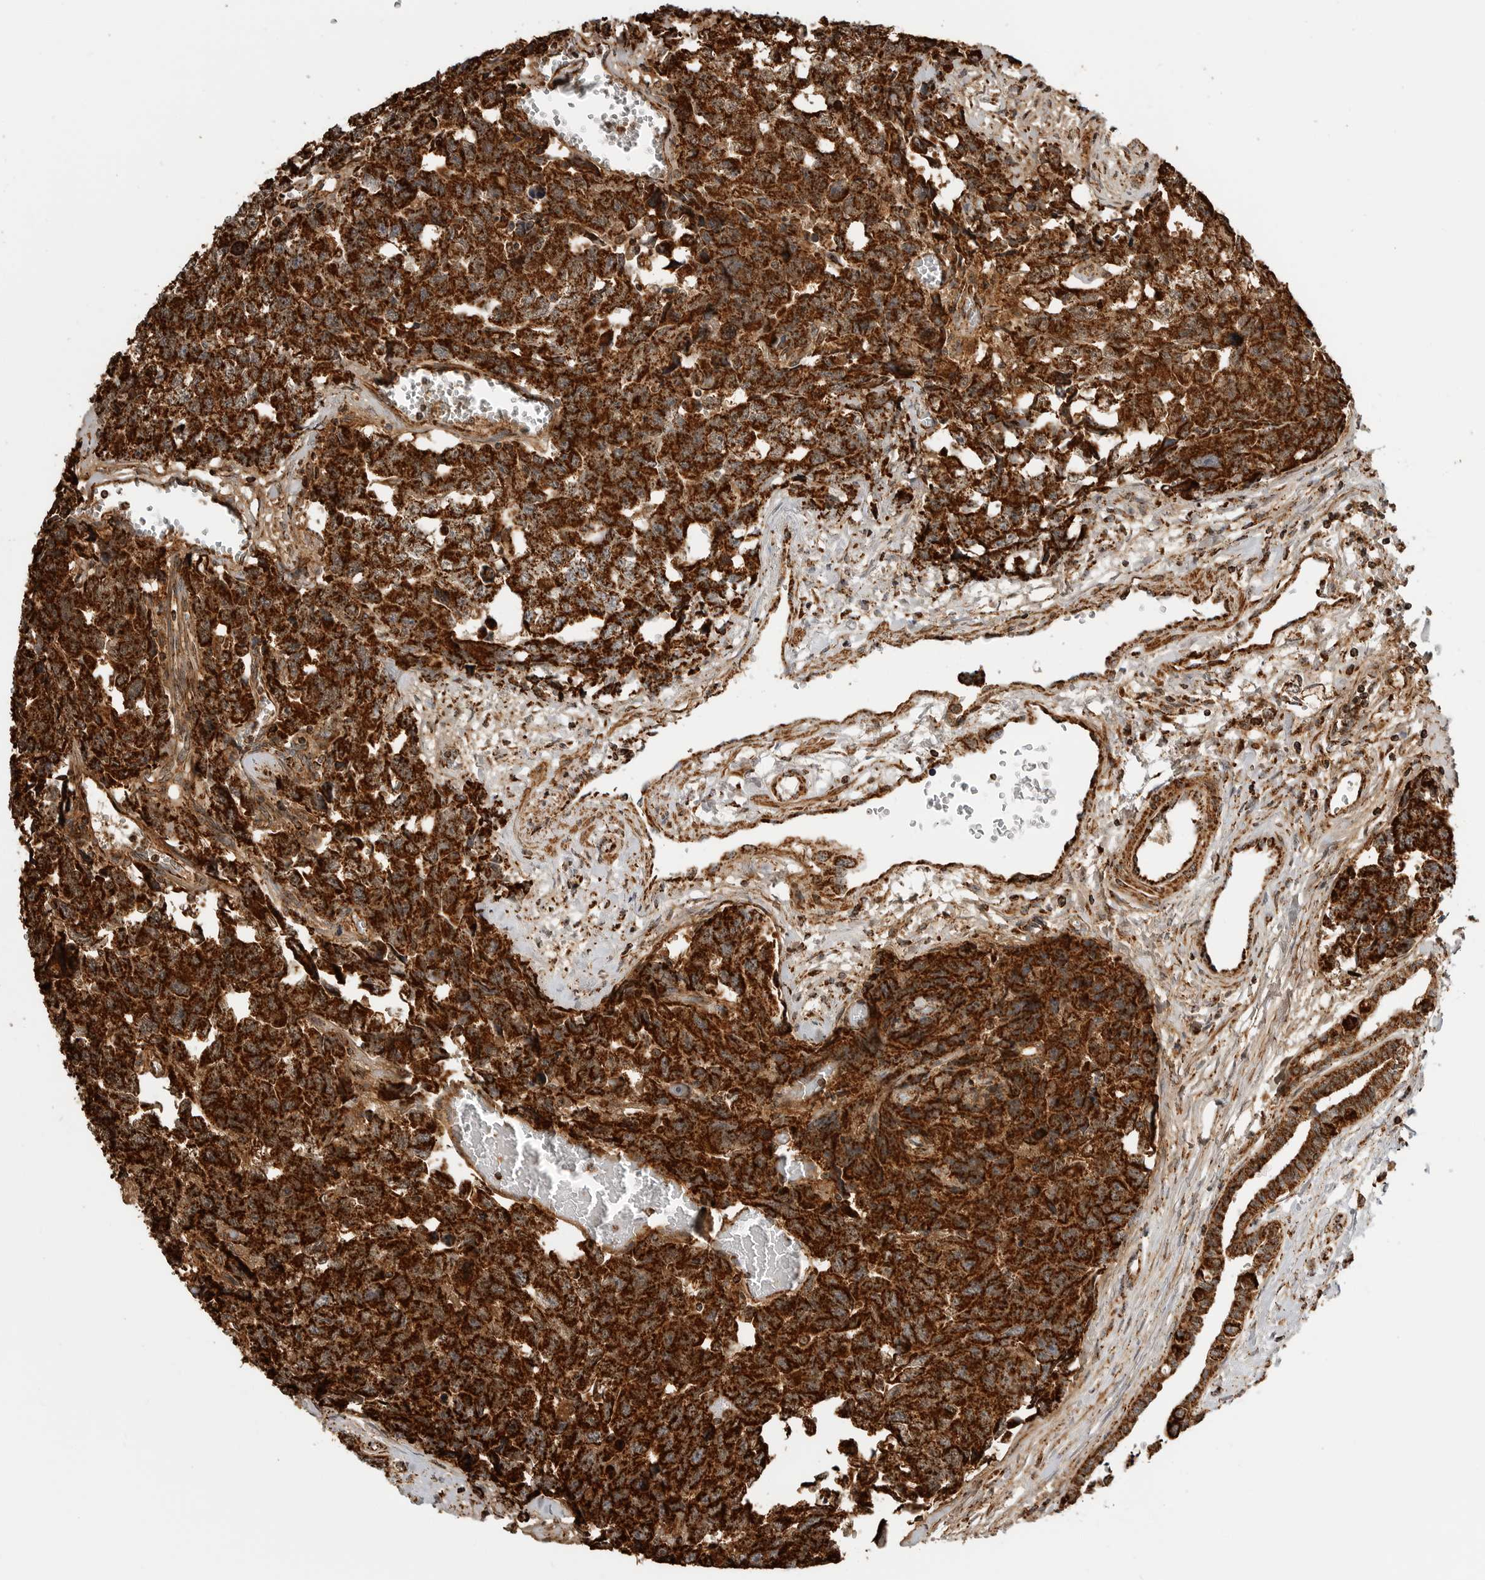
{"staining": {"intensity": "strong", "quantity": ">75%", "location": "cytoplasmic/membranous"}, "tissue": "testis cancer", "cell_type": "Tumor cells", "image_type": "cancer", "snomed": [{"axis": "morphology", "description": "Carcinoma, Embryonal, NOS"}, {"axis": "topography", "description": "Testis"}], "caption": "Brown immunohistochemical staining in embryonal carcinoma (testis) displays strong cytoplasmic/membranous expression in about >75% of tumor cells.", "gene": "BMP2K", "patient": {"sex": "male", "age": 31}}